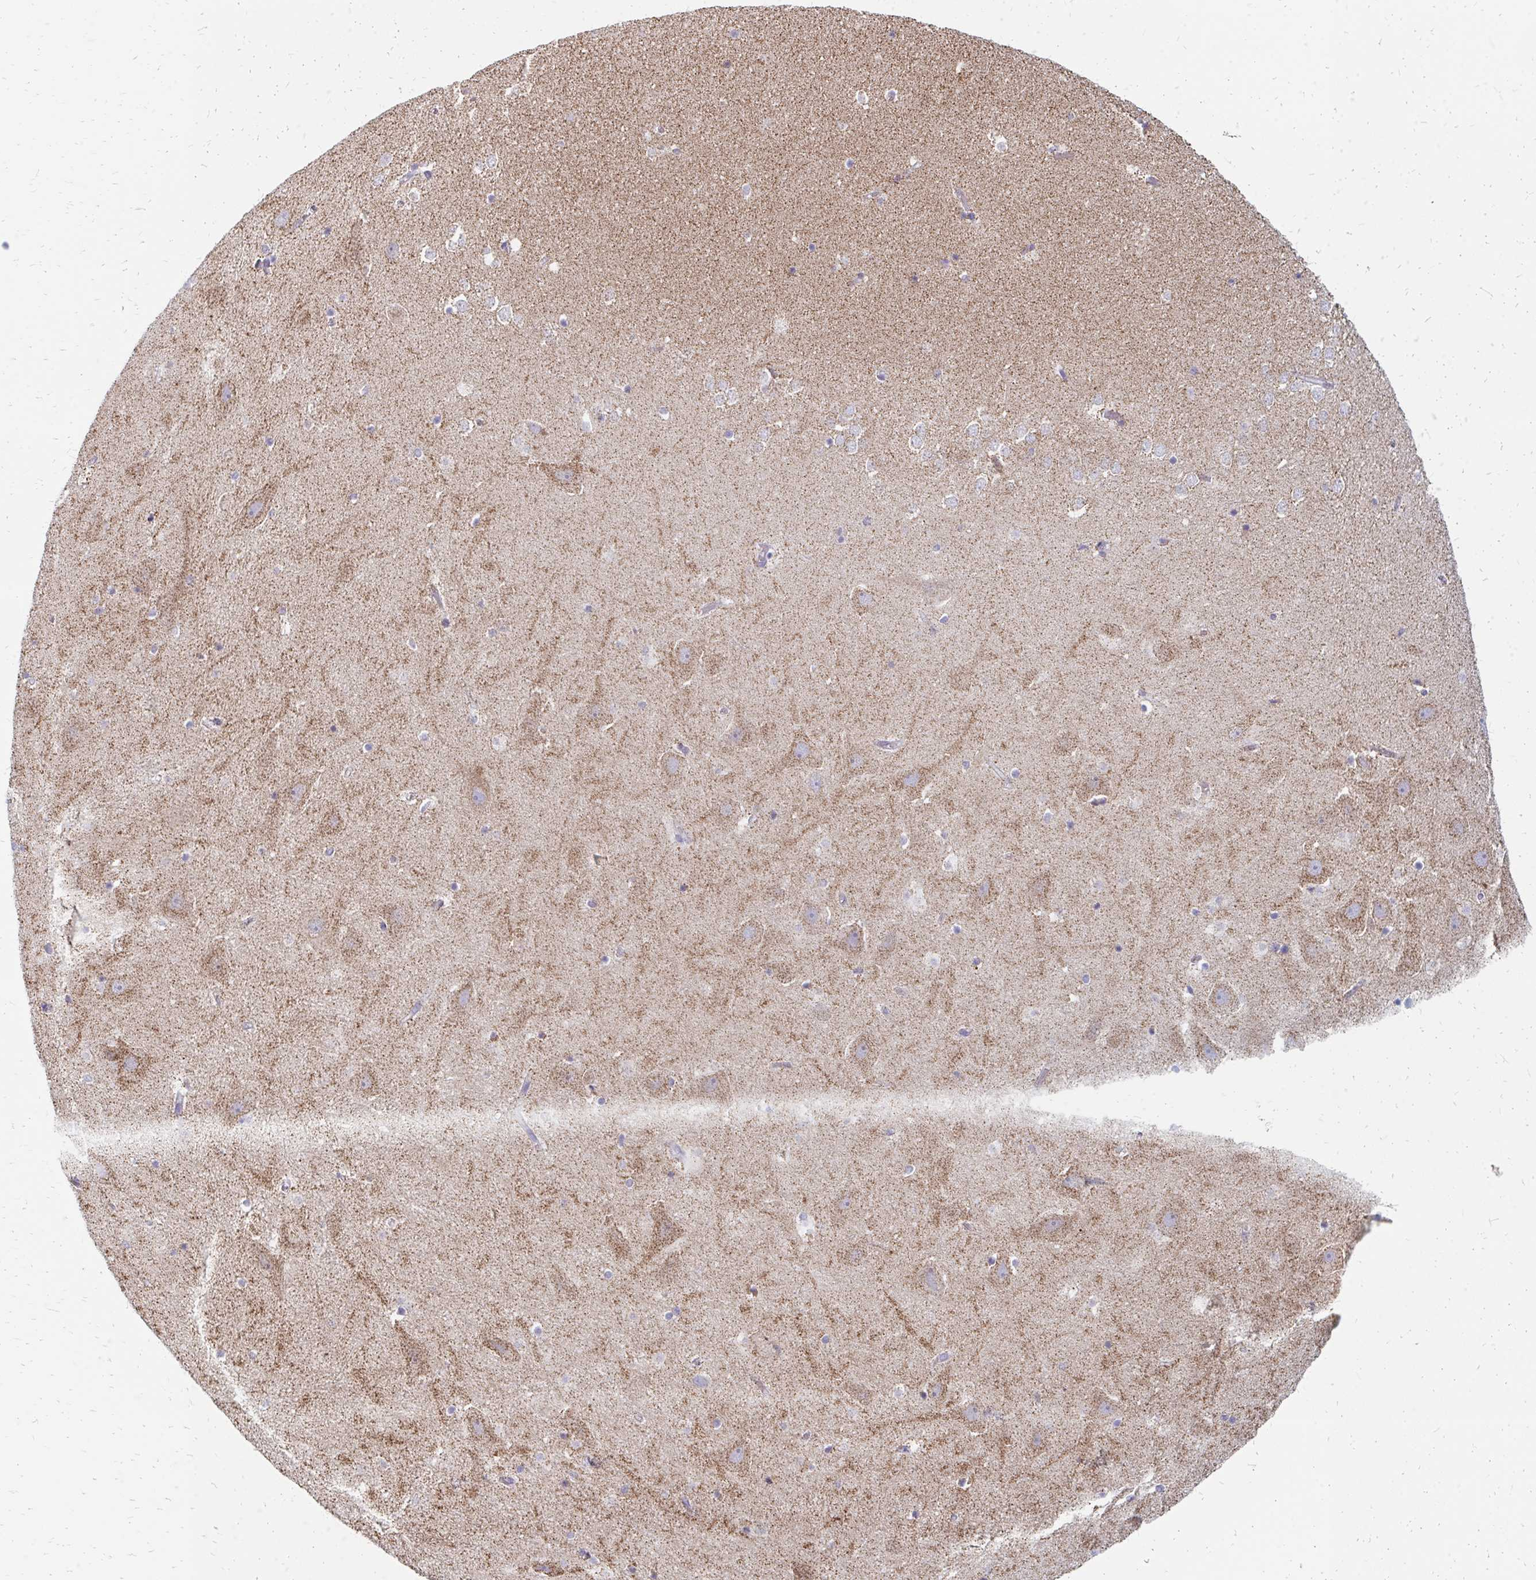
{"staining": {"intensity": "negative", "quantity": "none", "location": "none"}, "tissue": "hippocampus", "cell_type": "Glial cells", "image_type": "normal", "snomed": [{"axis": "morphology", "description": "Normal tissue, NOS"}, {"axis": "topography", "description": "Hippocampus"}], "caption": "The image reveals no significant staining in glial cells of hippocampus.", "gene": "OR10V1", "patient": {"sex": "female", "age": 42}}